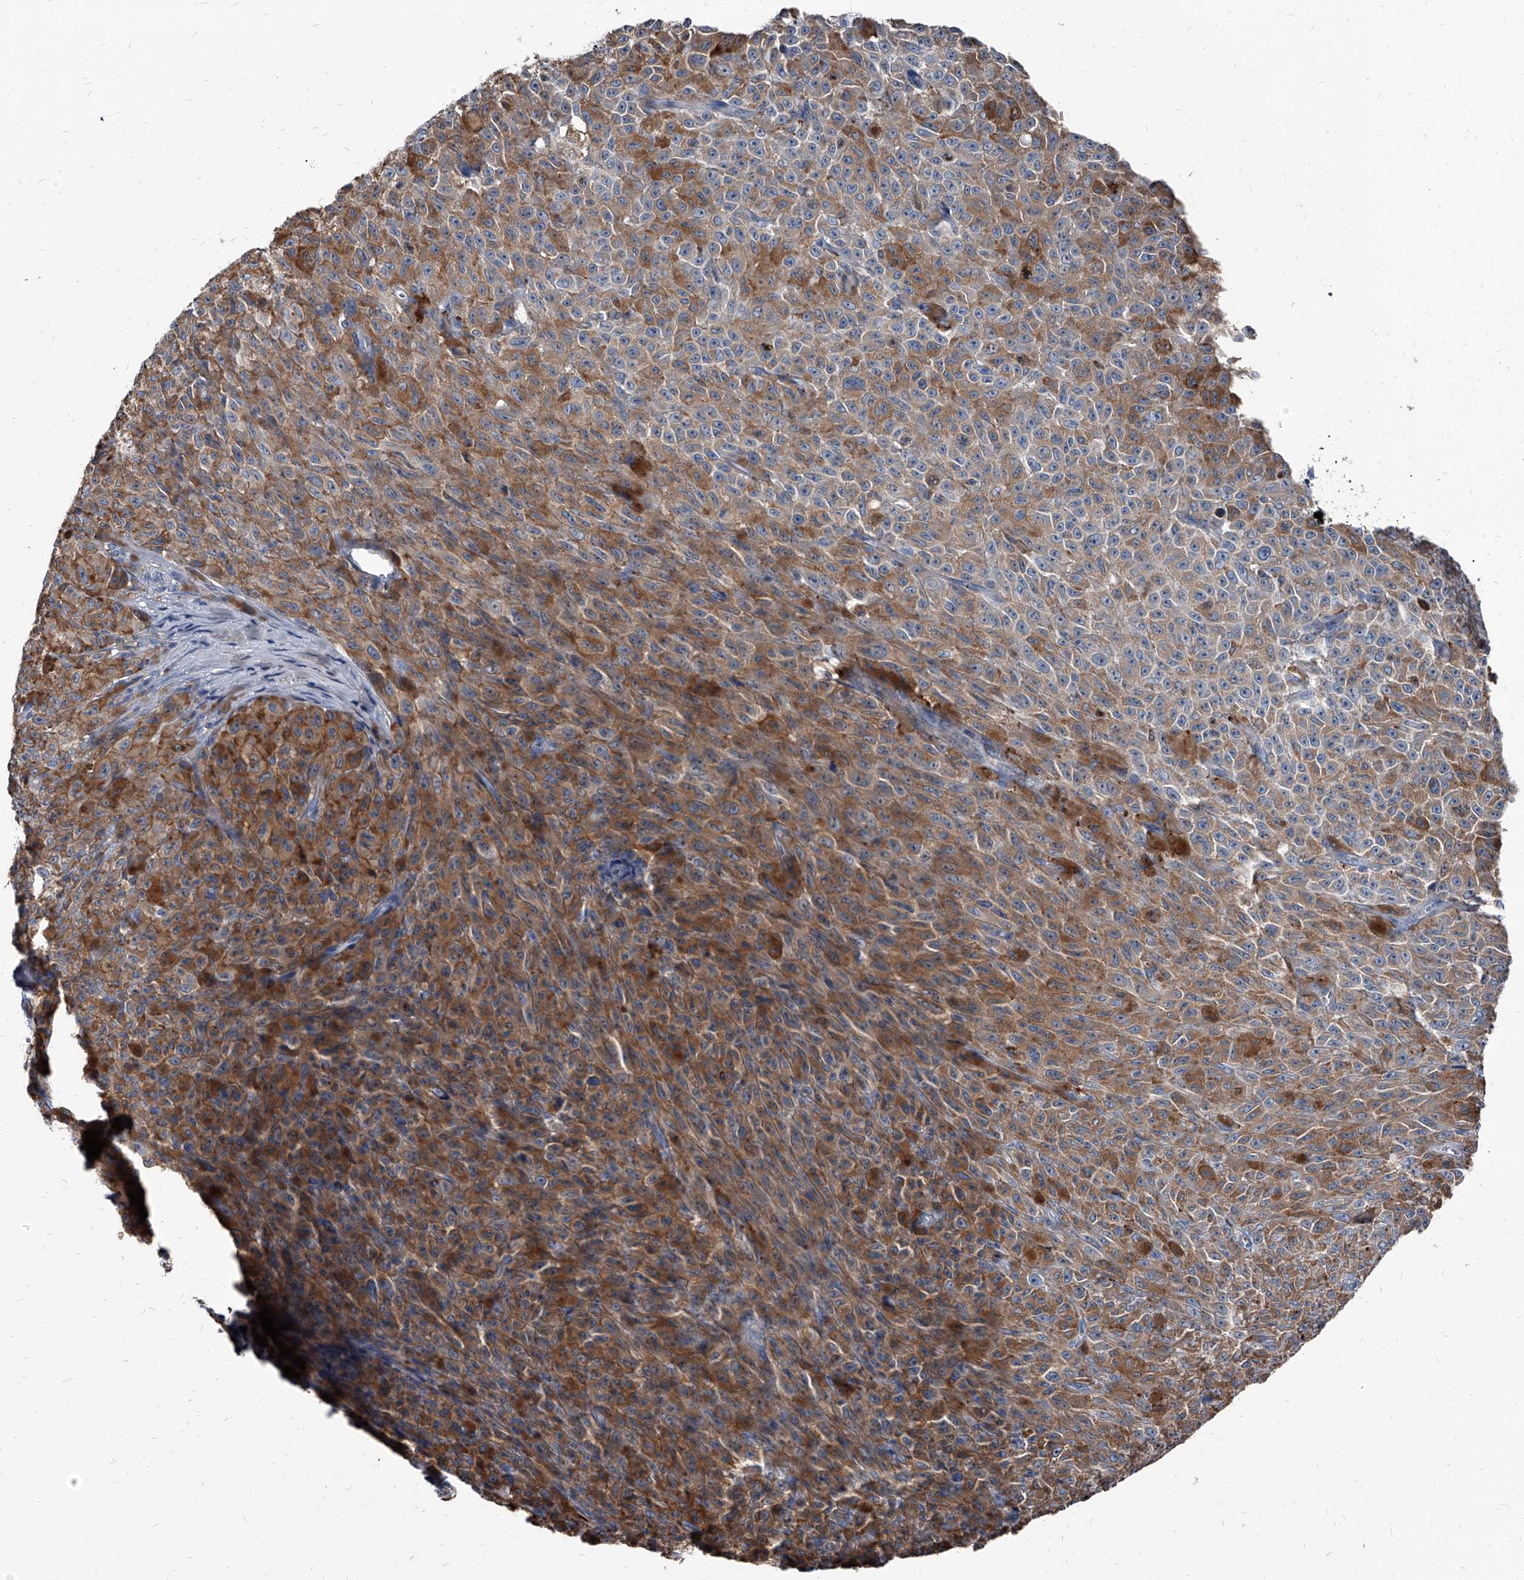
{"staining": {"intensity": "moderate", "quantity": ">75%", "location": "cytoplasmic/membranous"}, "tissue": "melanoma", "cell_type": "Tumor cells", "image_type": "cancer", "snomed": [{"axis": "morphology", "description": "Malignant melanoma, NOS"}, {"axis": "topography", "description": "Skin"}], "caption": "Tumor cells show moderate cytoplasmic/membranous positivity in about >75% of cells in malignant melanoma.", "gene": "PGLYRP3", "patient": {"sex": "female", "age": 82}}